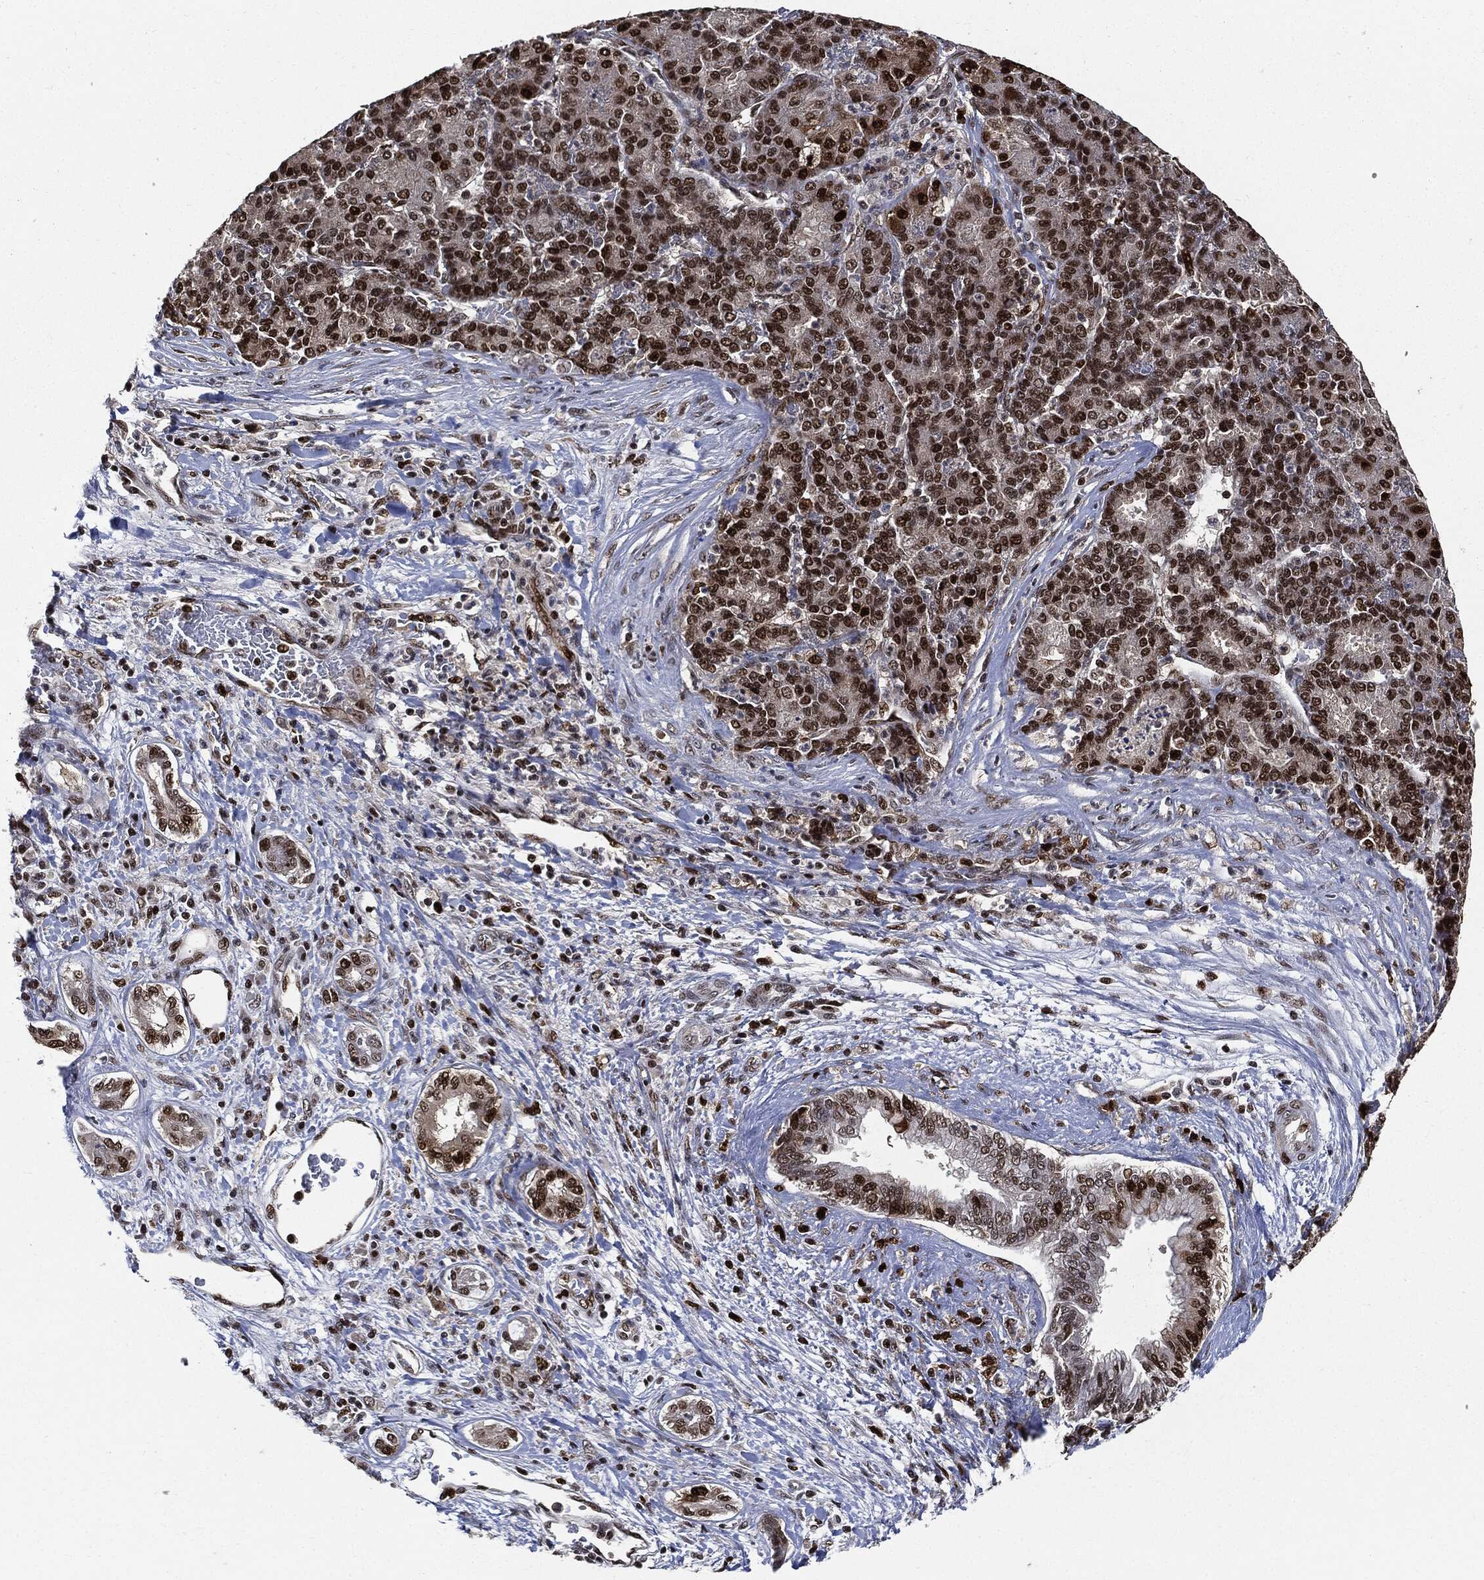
{"staining": {"intensity": "strong", "quantity": ">75%", "location": "nuclear"}, "tissue": "liver cancer", "cell_type": "Tumor cells", "image_type": "cancer", "snomed": [{"axis": "morphology", "description": "Carcinoma, Hepatocellular, NOS"}, {"axis": "topography", "description": "Liver"}], "caption": "Human liver cancer stained with a brown dye shows strong nuclear positive positivity in about >75% of tumor cells.", "gene": "PCNA", "patient": {"sex": "male", "age": 65}}